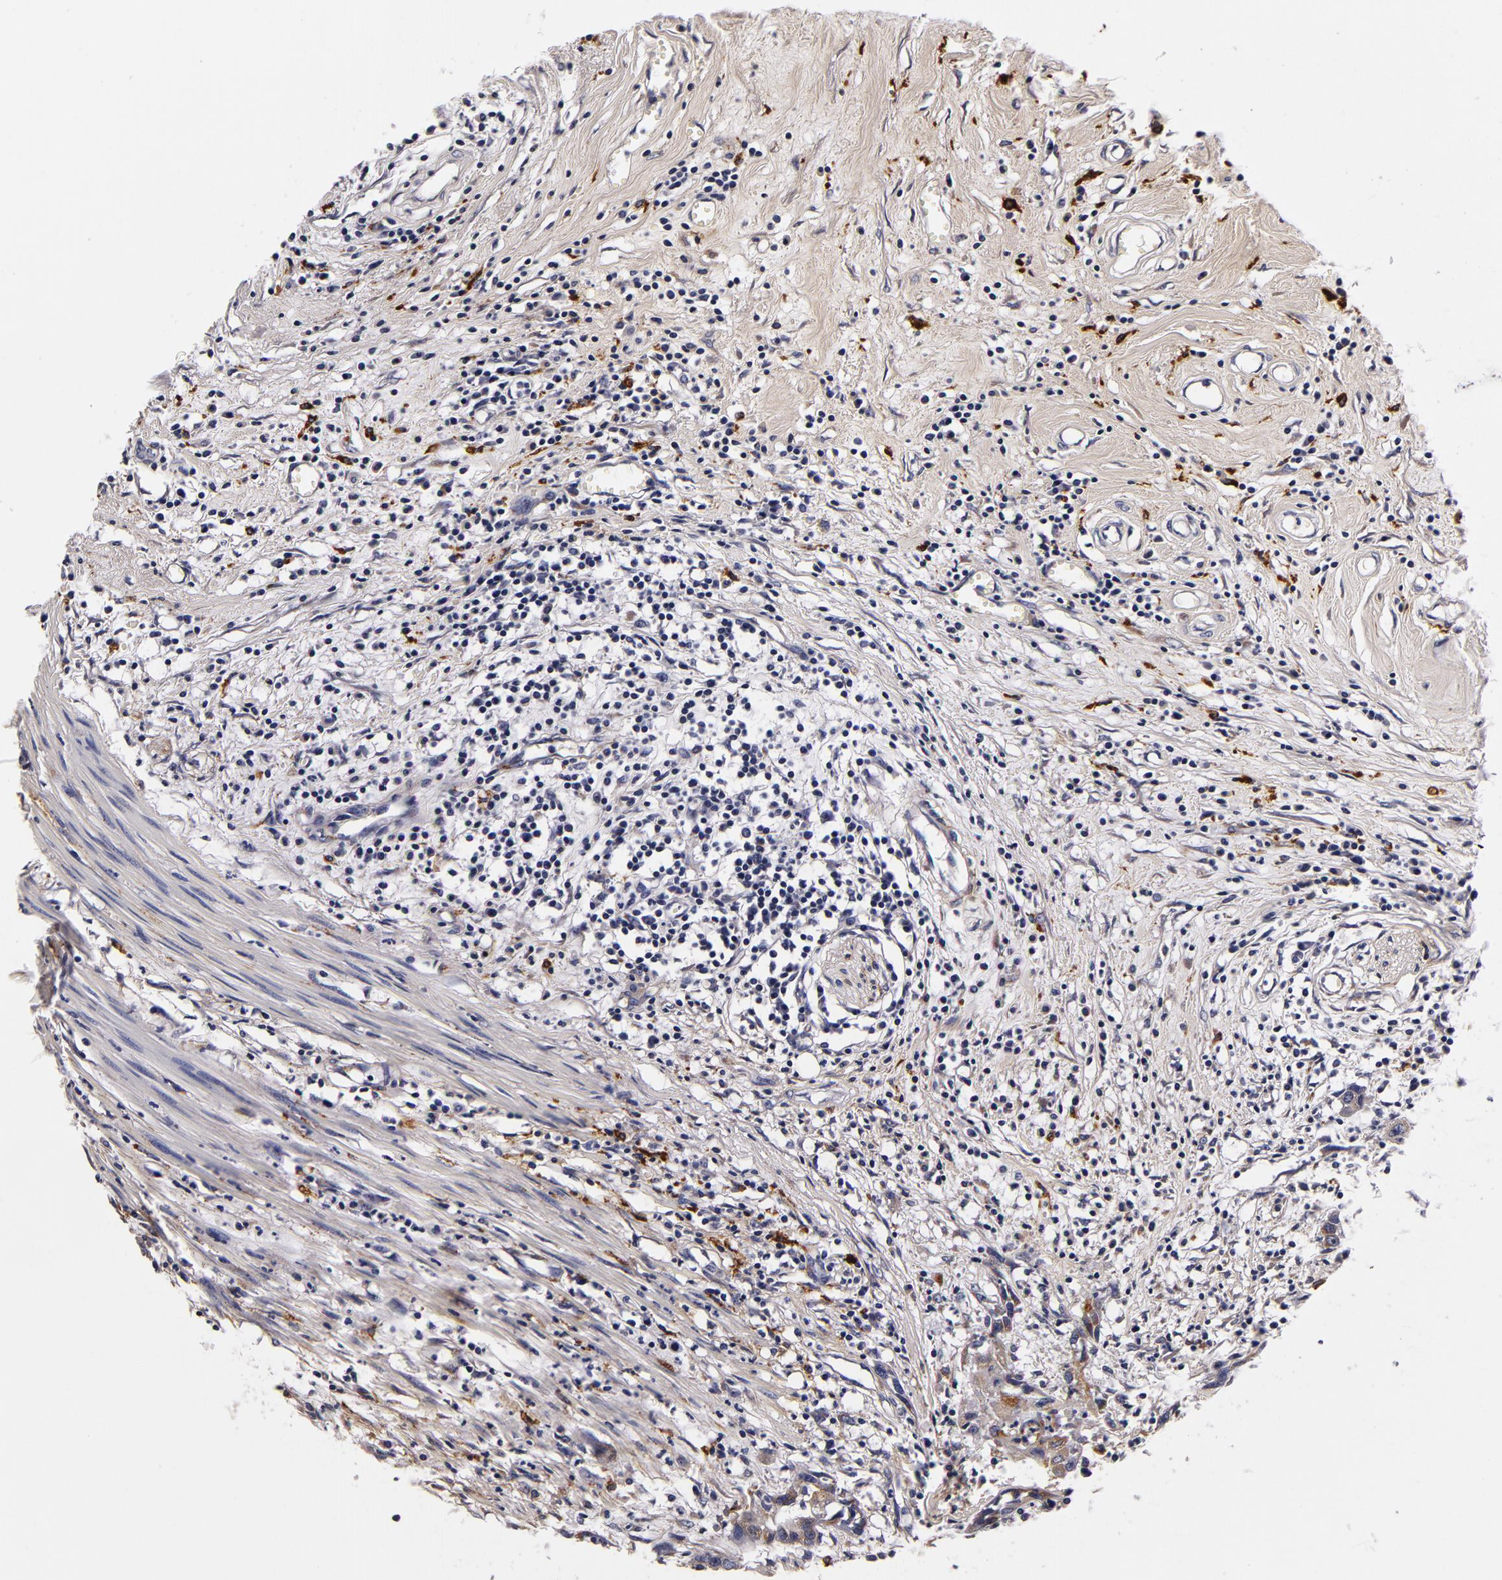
{"staining": {"intensity": "moderate", "quantity": "<25%", "location": "cytoplasmic/membranous"}, "tissue": "urothelial cancer", "cell_type": "Tumor cells", "image_type": "cancer", "snomed": [{"axis": "morphology", "description": "Urothelial carcinoma, High grade"}, {"axis": "topography", "description": "Urinary bladder"}], "caption": "An immunohistochemistry (IHC) image of neoplastic tissue is shown. Protein staining in brown highlights moderate cytoplasmic/membranous positivity in urothelial cancer within tumor cells.", "gene": "LGALS3BP", "patient": {"sex": "male", "age": 54}}